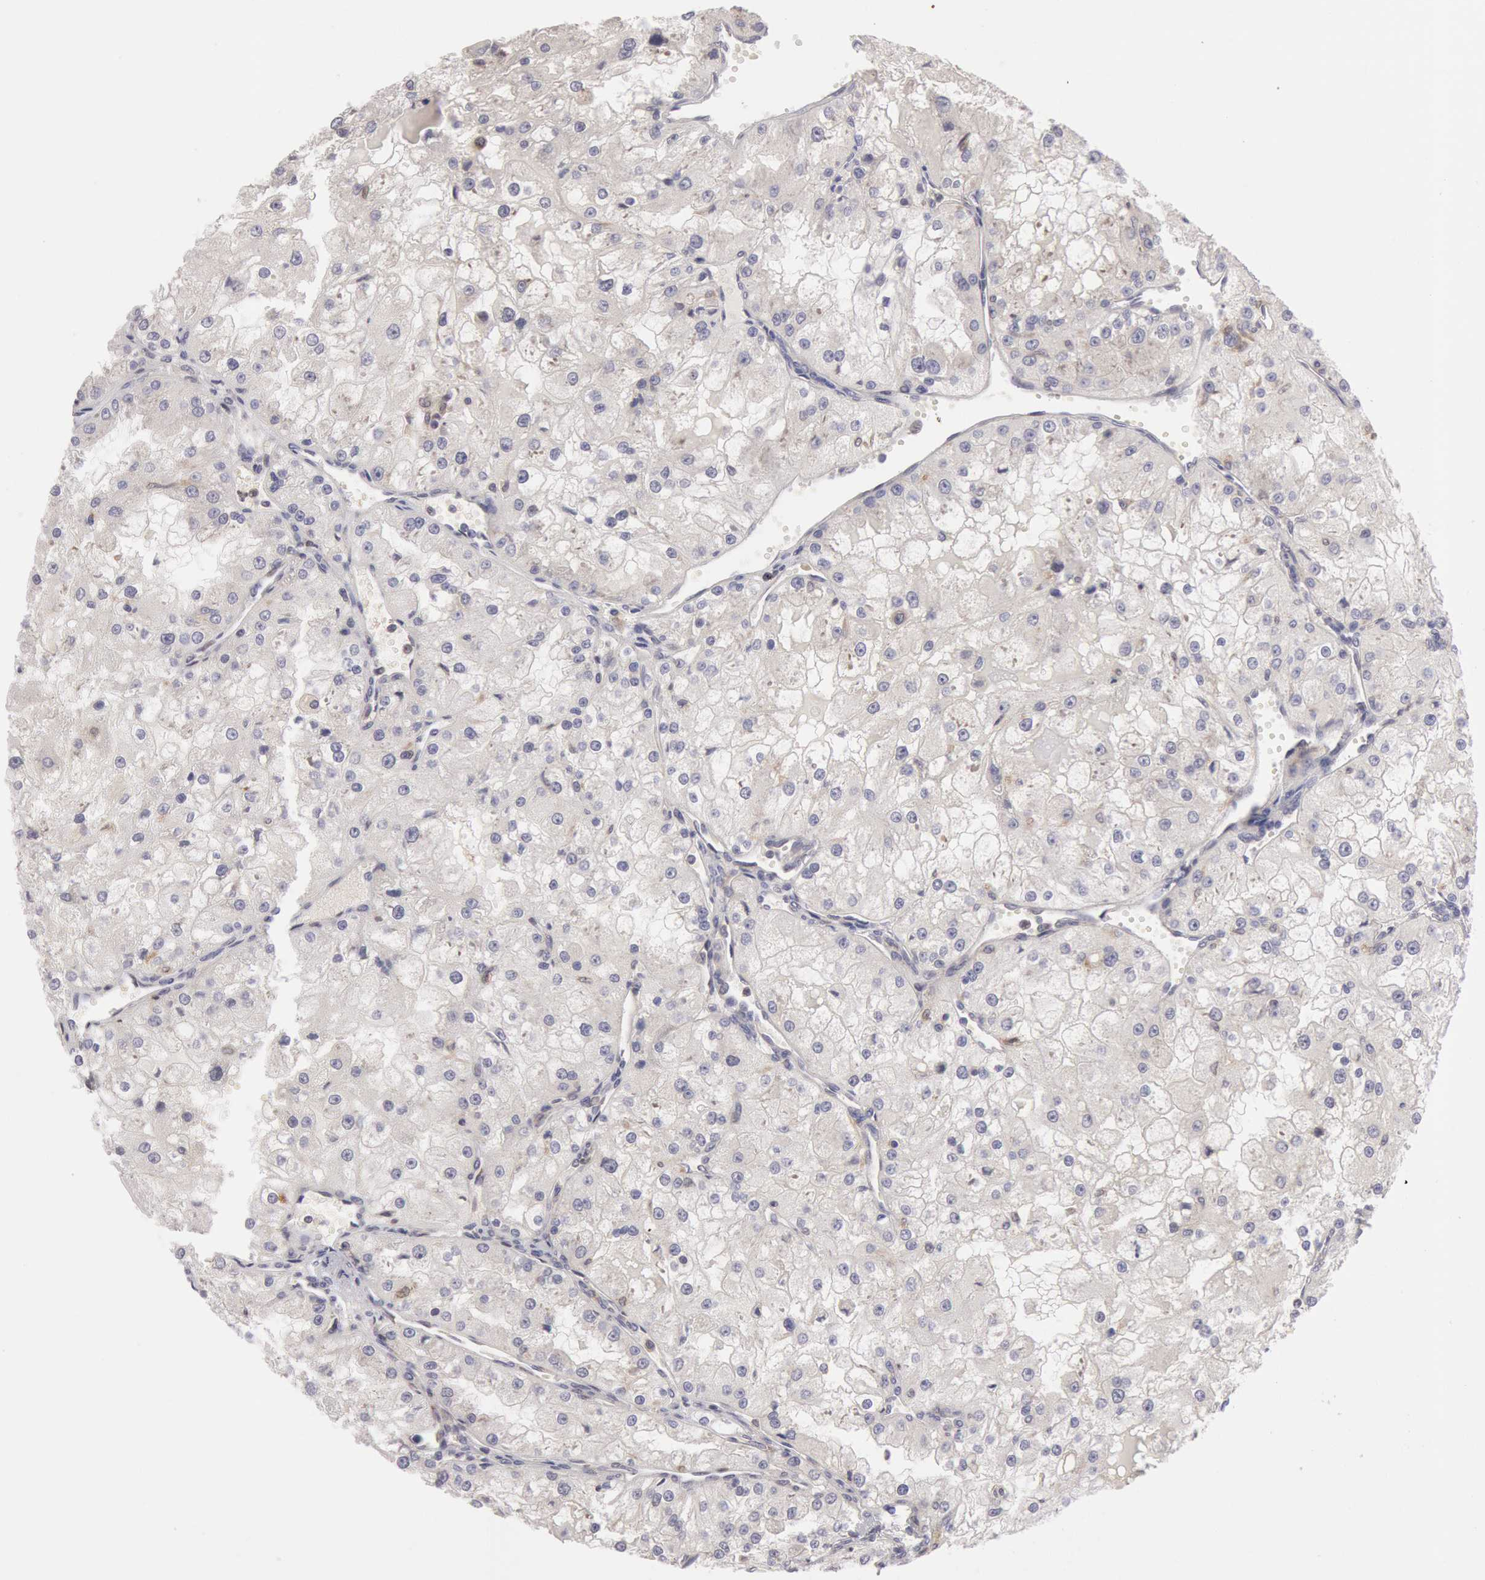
{"staining": {"intensity": "negative", "quantity": "none", "location": "none"}, "tissue": "renal cancer", "cell_type": "Tumor cells", "image_type": "cancer", "snomed": [{"axis": "morphology", "description": "Adenocarcinoma, NOS"}, {"axis": "topography", "description": "Kidney"}], "caption": "Immunohistochemistry photomicrograph of human adenocarcinoma (renal) stained for a protein (brown), which shows no expression in tumor cells.", "gene": "PLA2G6", "patient": {"sex": "female", "age": 74}}